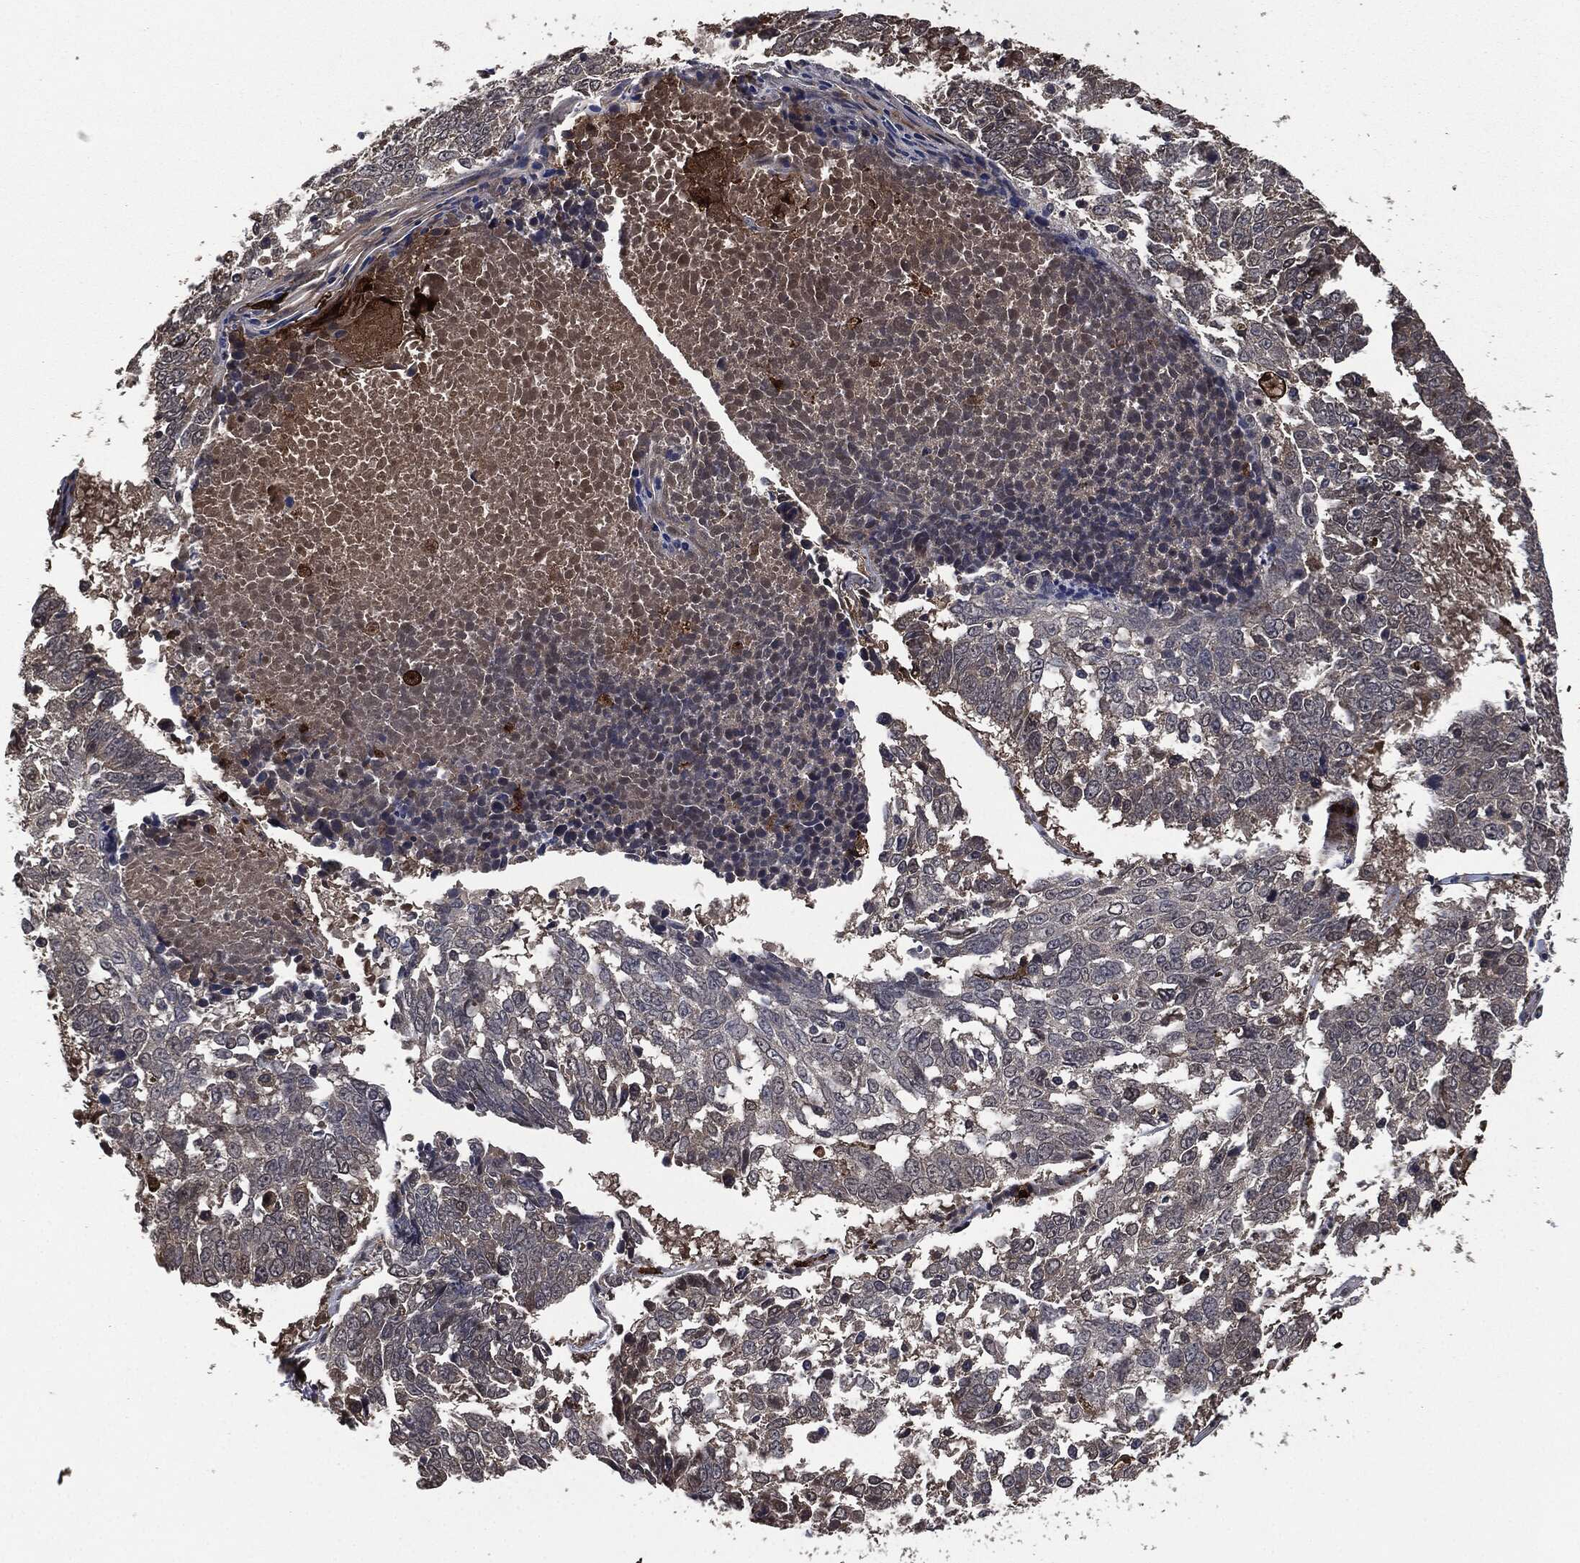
{"staining": {"intensity": "negative", "quantity": "none", "location": "none"}, "tissue": "lung cancer", "cell_type": "Tumor cells", "image_type": "cancer", "snomed": [{"axis": "morphology", "description": "Squamous cell carcinoma, NOS"}, {"axis": "topography", "description": "Lung"}], "caption": "Tumor cells are negative for protein expression in human squamous cell carcinoma (lung).", "gene": "CRABP2", "patient": {"sex": "male", "age": 82}}